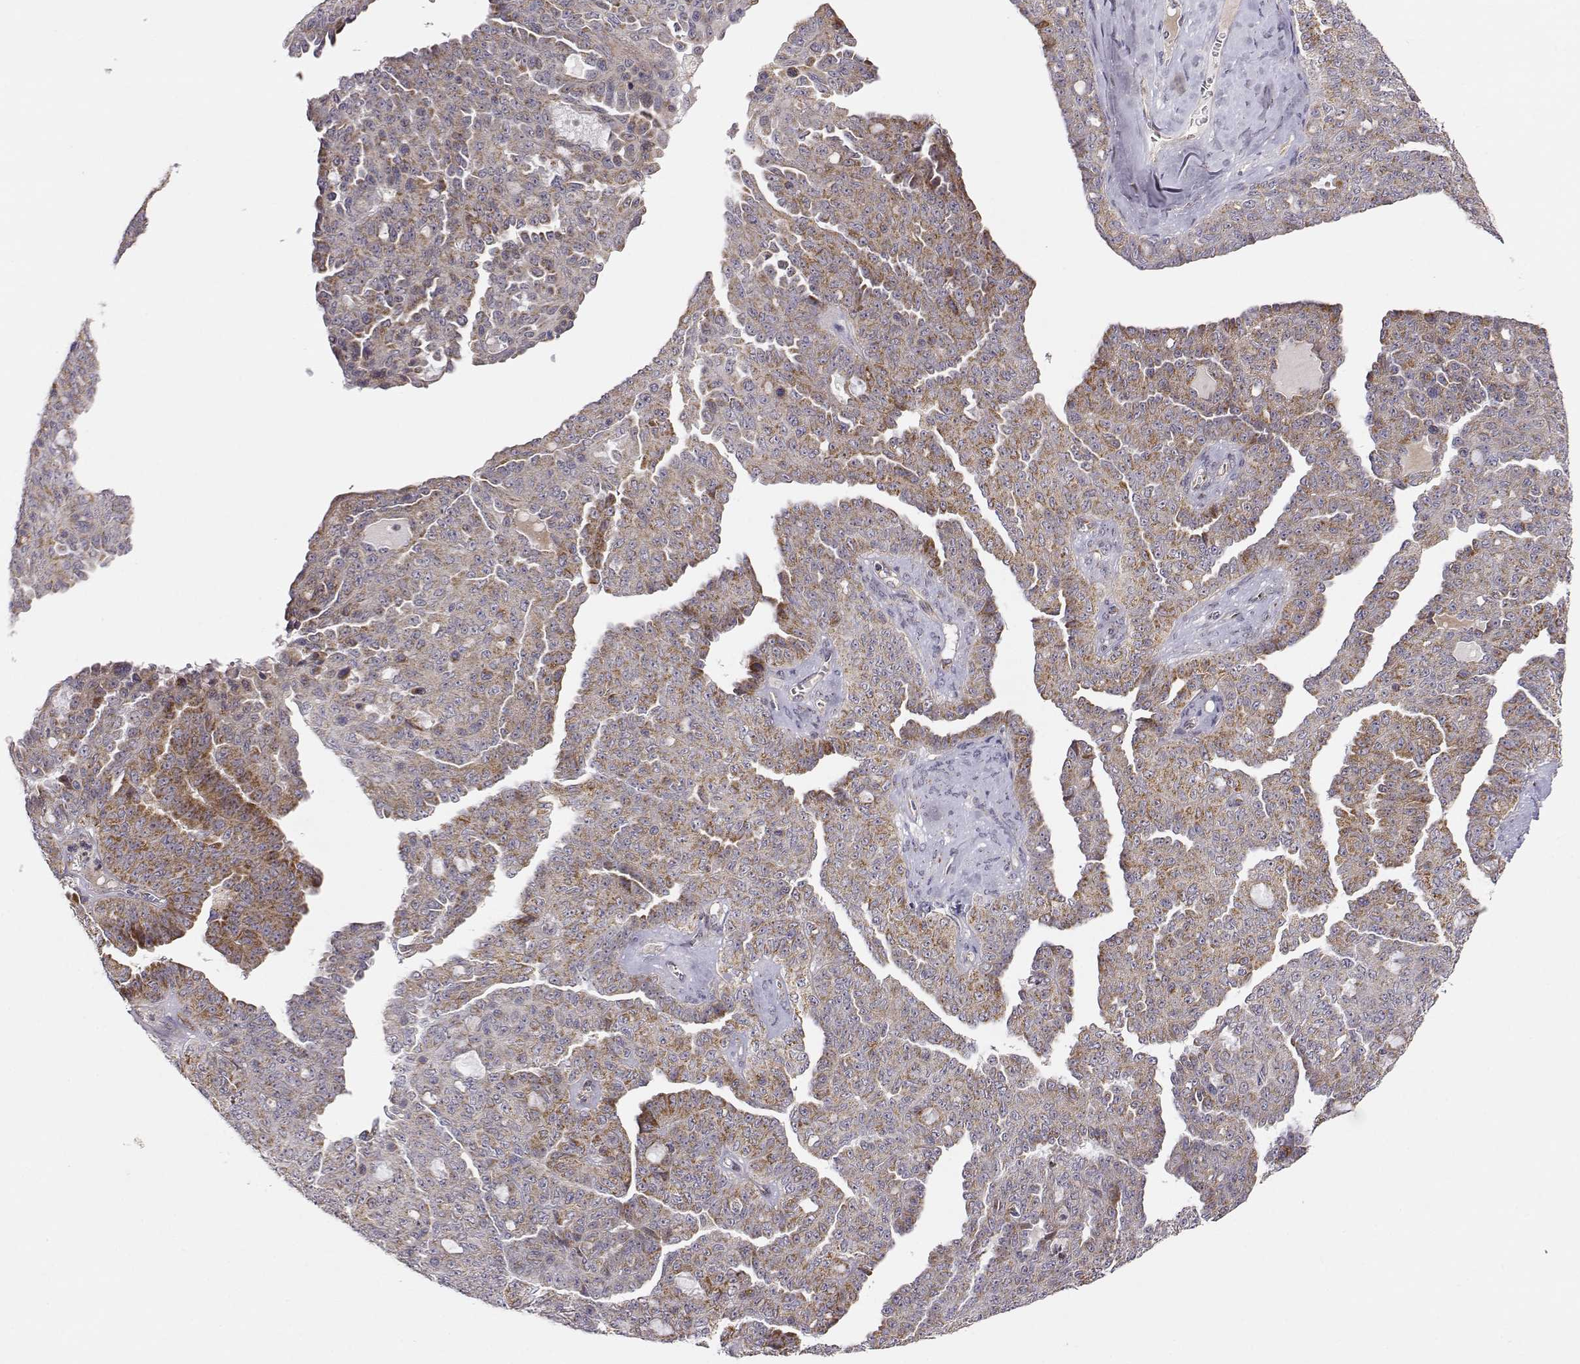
{"staining": {"intensity": "moderate", "quantity": "25%-75%", "location": "cytoplasmic/membranous"}, "tissue": "ovarian cancer", "cell_type": "Tumor cells", "image_type": "cancer", "snomed": [{"axis": "morphology", "description": "Cystadenocarcinoma, serous, NOS"}, {"axis": "topography", "description": "Ovary"}], "caption": "About 25%-75% of tumor cells in ovarian serous cystadenocarcinoma exhibit moderate cytoplasmic/membranous protein positivity as visualized by brown immunohistochemical staining.", "gene": "EXOG", "patient": {"sex": "female", "age": 71}}